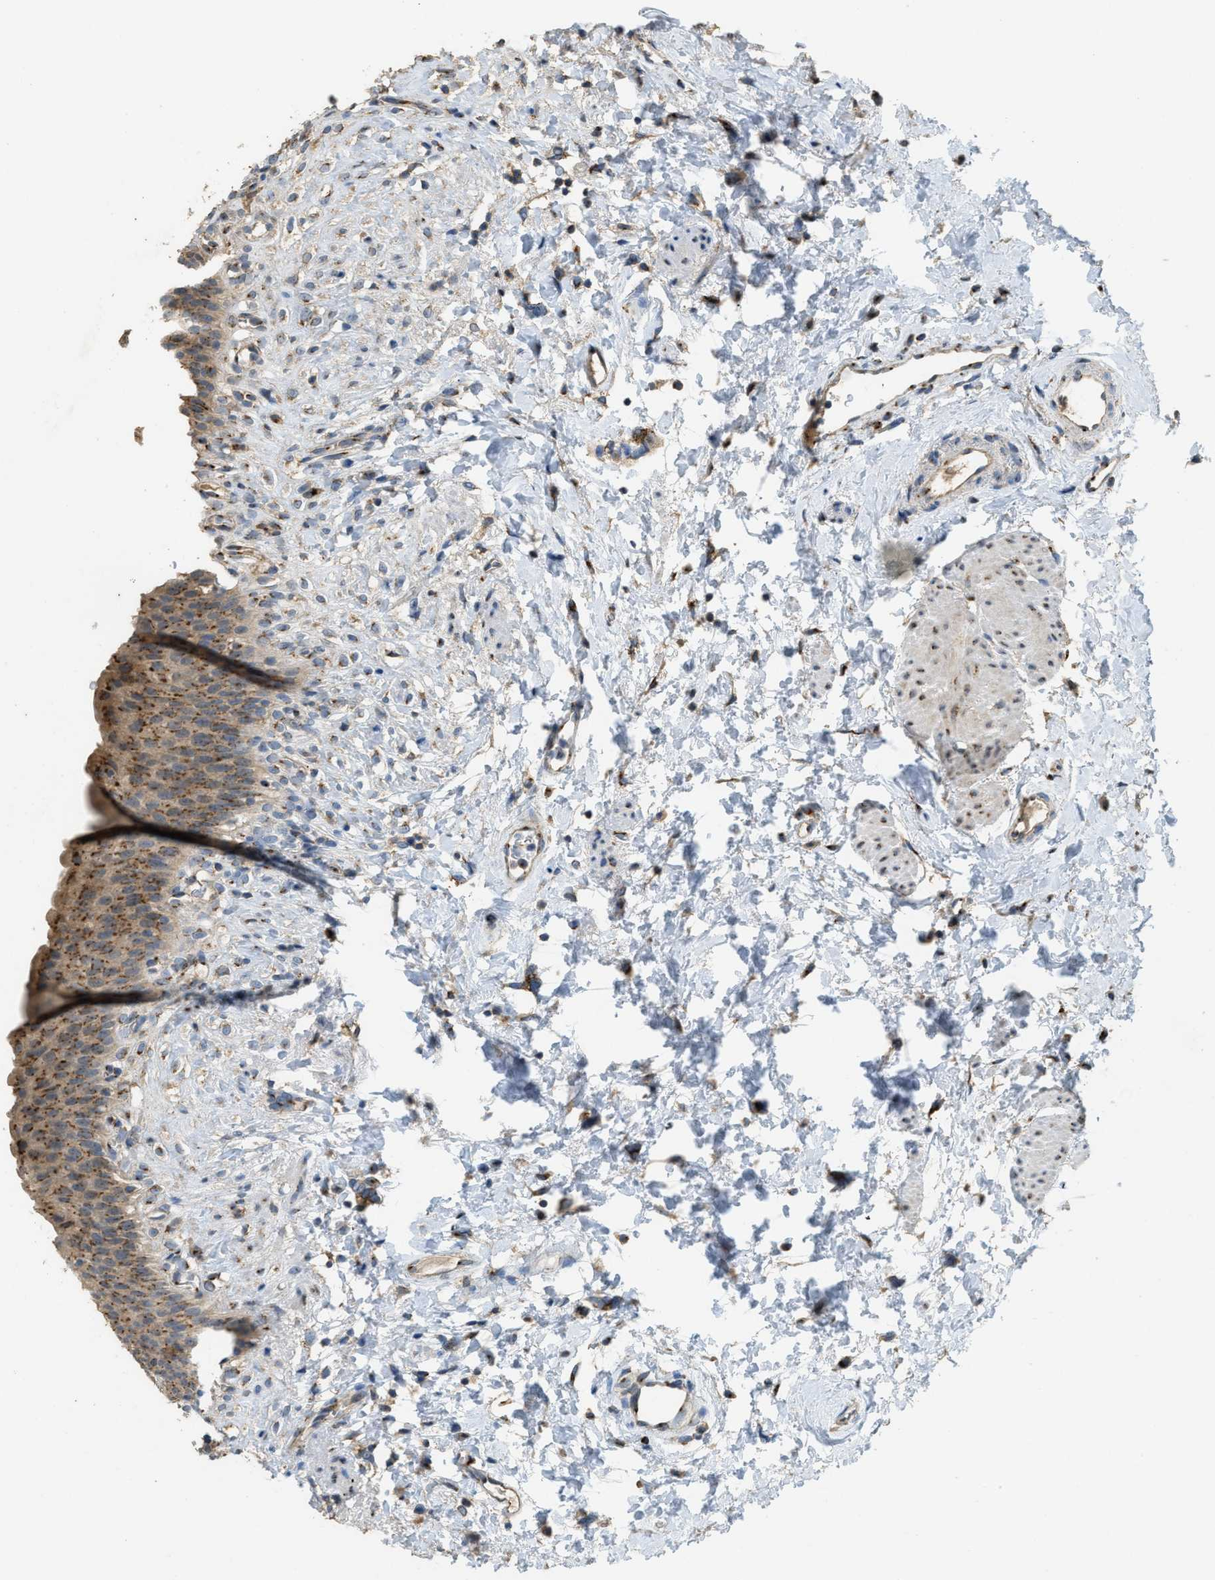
{"staining": {"intensity": "moderate", "quantity": ">75%", "location": "cytoplasmic/membranous"}, "tissue": "urinary bladder", "cell_type": "Urothelial cells", "image_type": "normal", "snomed": [{"axis": "morphology", "description": "Normal tissue, NOS"}, {"axis": "topography", "description": "Urinary bladder"}], "caption": "The micrograph exhibits staining of unremarkable urinary bladder, revealing moderate cytoplasmic/membranous protein positivity (brown color) within urothelial cells. Nuclei are stained in blue.", "gene": "IPO7", "patient": {"sex": "female", "age": 79}}